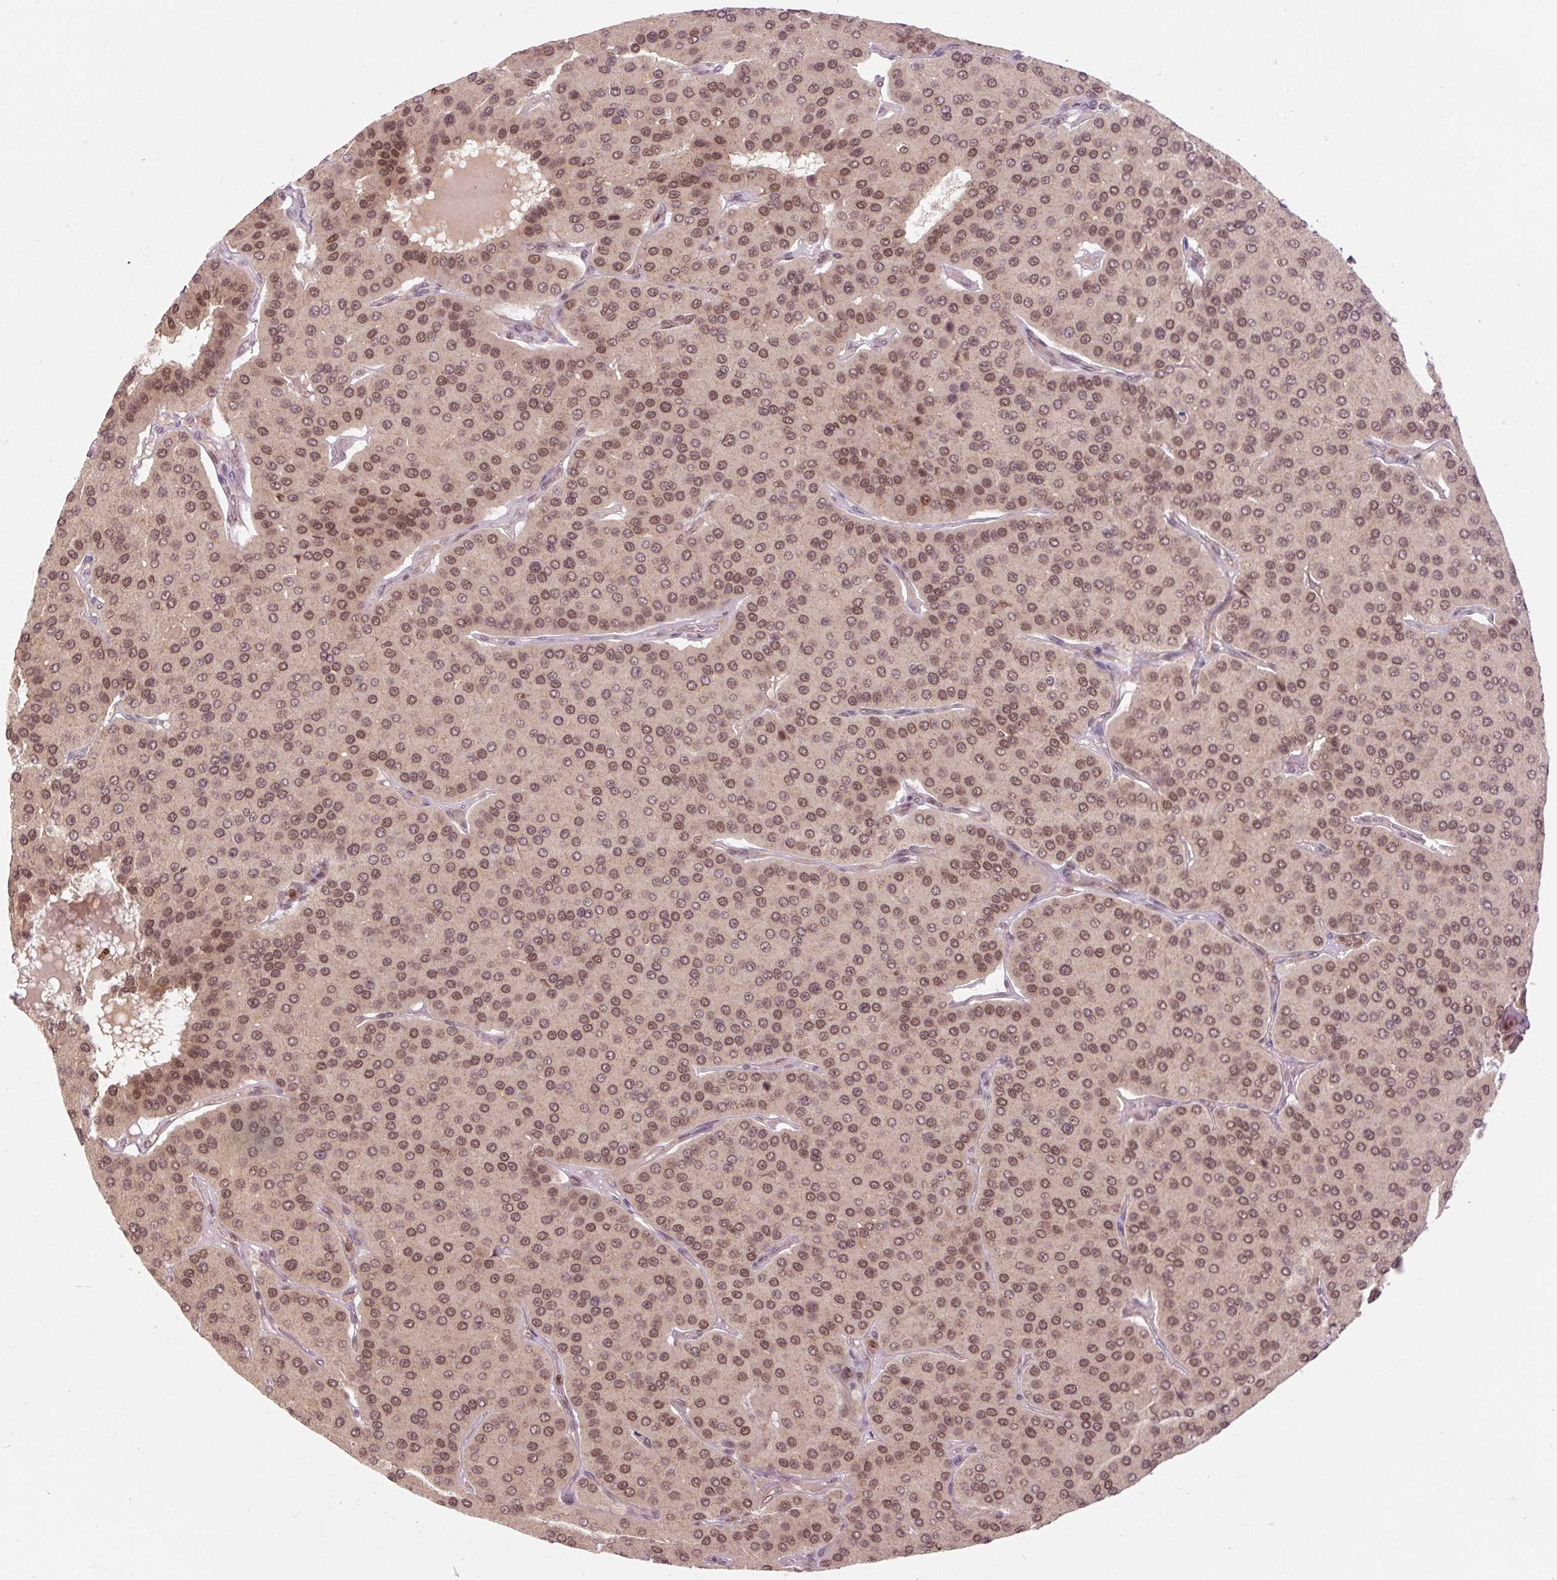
{"staining": {"intensity": "moderate", "quantity": ">75%", "location": "nuclear"}, "tissue": "parathyroid gland", "cell_type": "Glandular cells", "image_type": "normal", "snomed": [{"axis": "morphology", "description": "Normal tissue, NOS"}, {"axis": "morphology", "description": "Adenoma, NOS"}, {"axis": "topography", "description": "Parathyroid gland"}], "caption": "A brown stain highlights moderate nuclear positivity of a protein in glandular cells of unremarkable human parathyroid gland. The protein is stained brown, and the nuclei are stained in blue (DAB (3,3'-diaminobenzidine) IHC with brightfield microscopy, high magnification).", "gene": "CSTF1", "patient": {"sex": "female", "age": 86}}